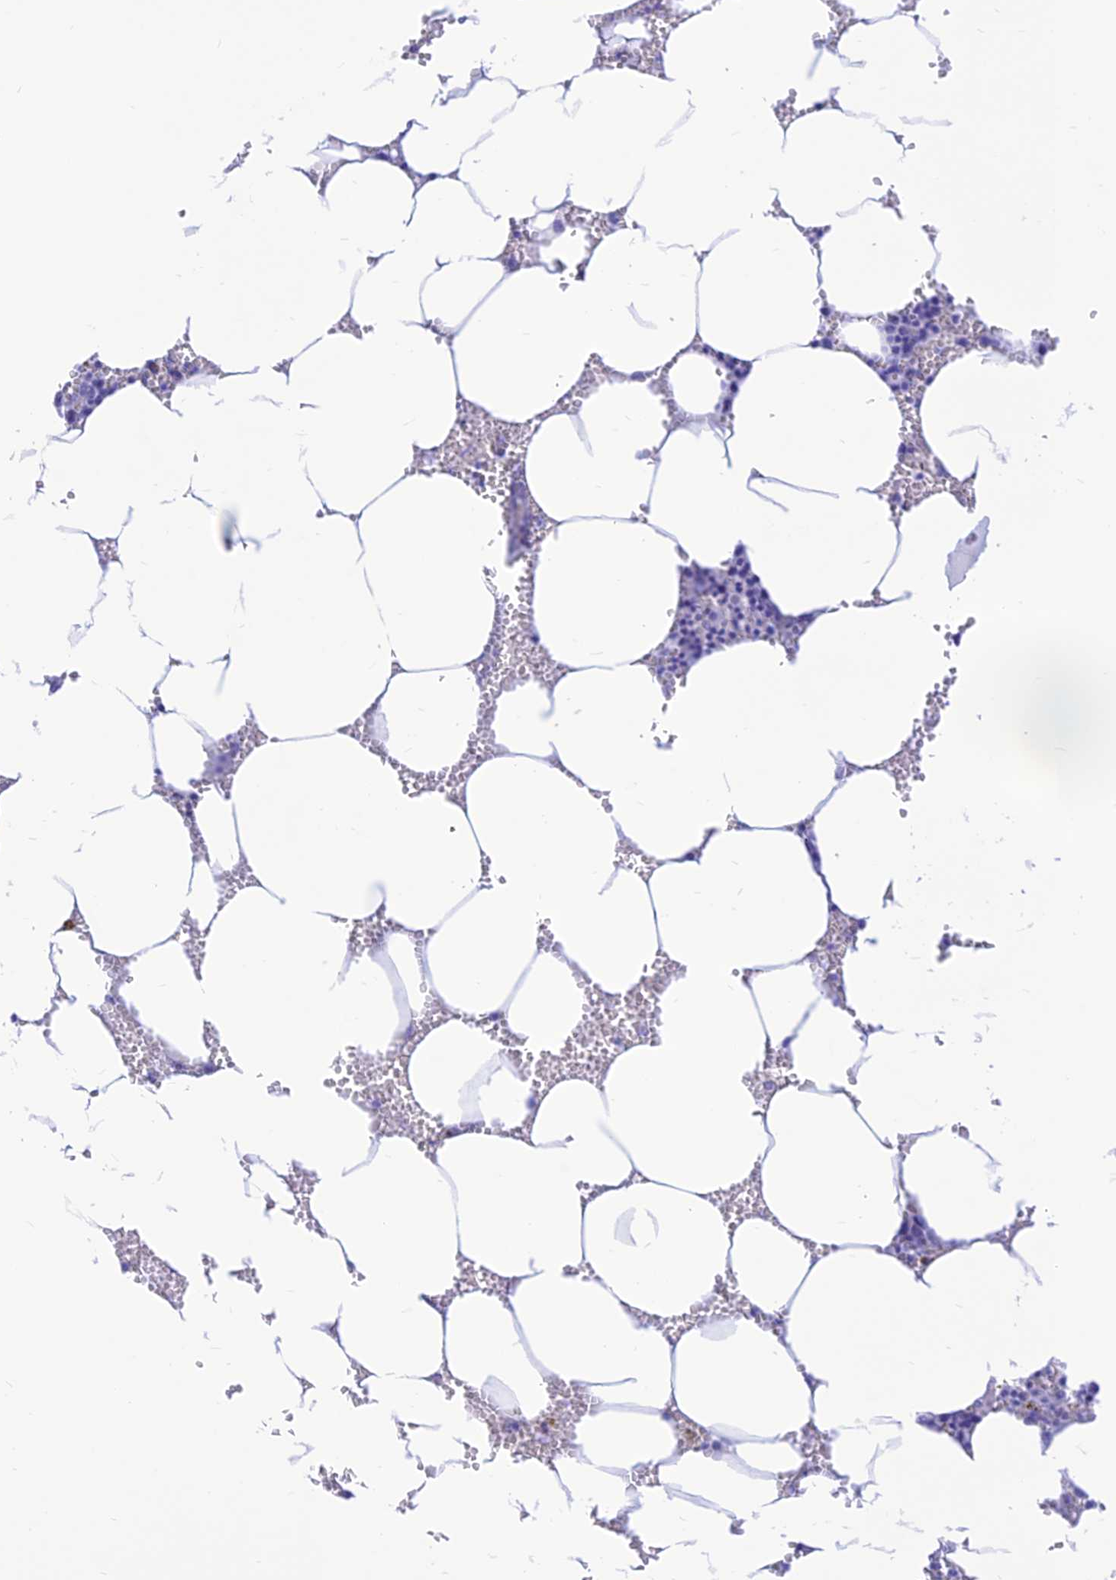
{"staining": {"intensity": "negative", "quantity": "none", "location": "none"}, "tissue": "bone marrow", "cell_type": "Hematopoietic cells", "image_type": "normal", "snomed": [{"axis": "morphology", "description": "Normal tissue, NOS"}, {"axis": "topography", "description": "Bone marrow"}], "caption": "Immunohistochemistry of unremarkable bone marrow shows no expression in hematopoietic cells.", "gene": "PRNP", "patient": {"sex": "male", "age": 70}}